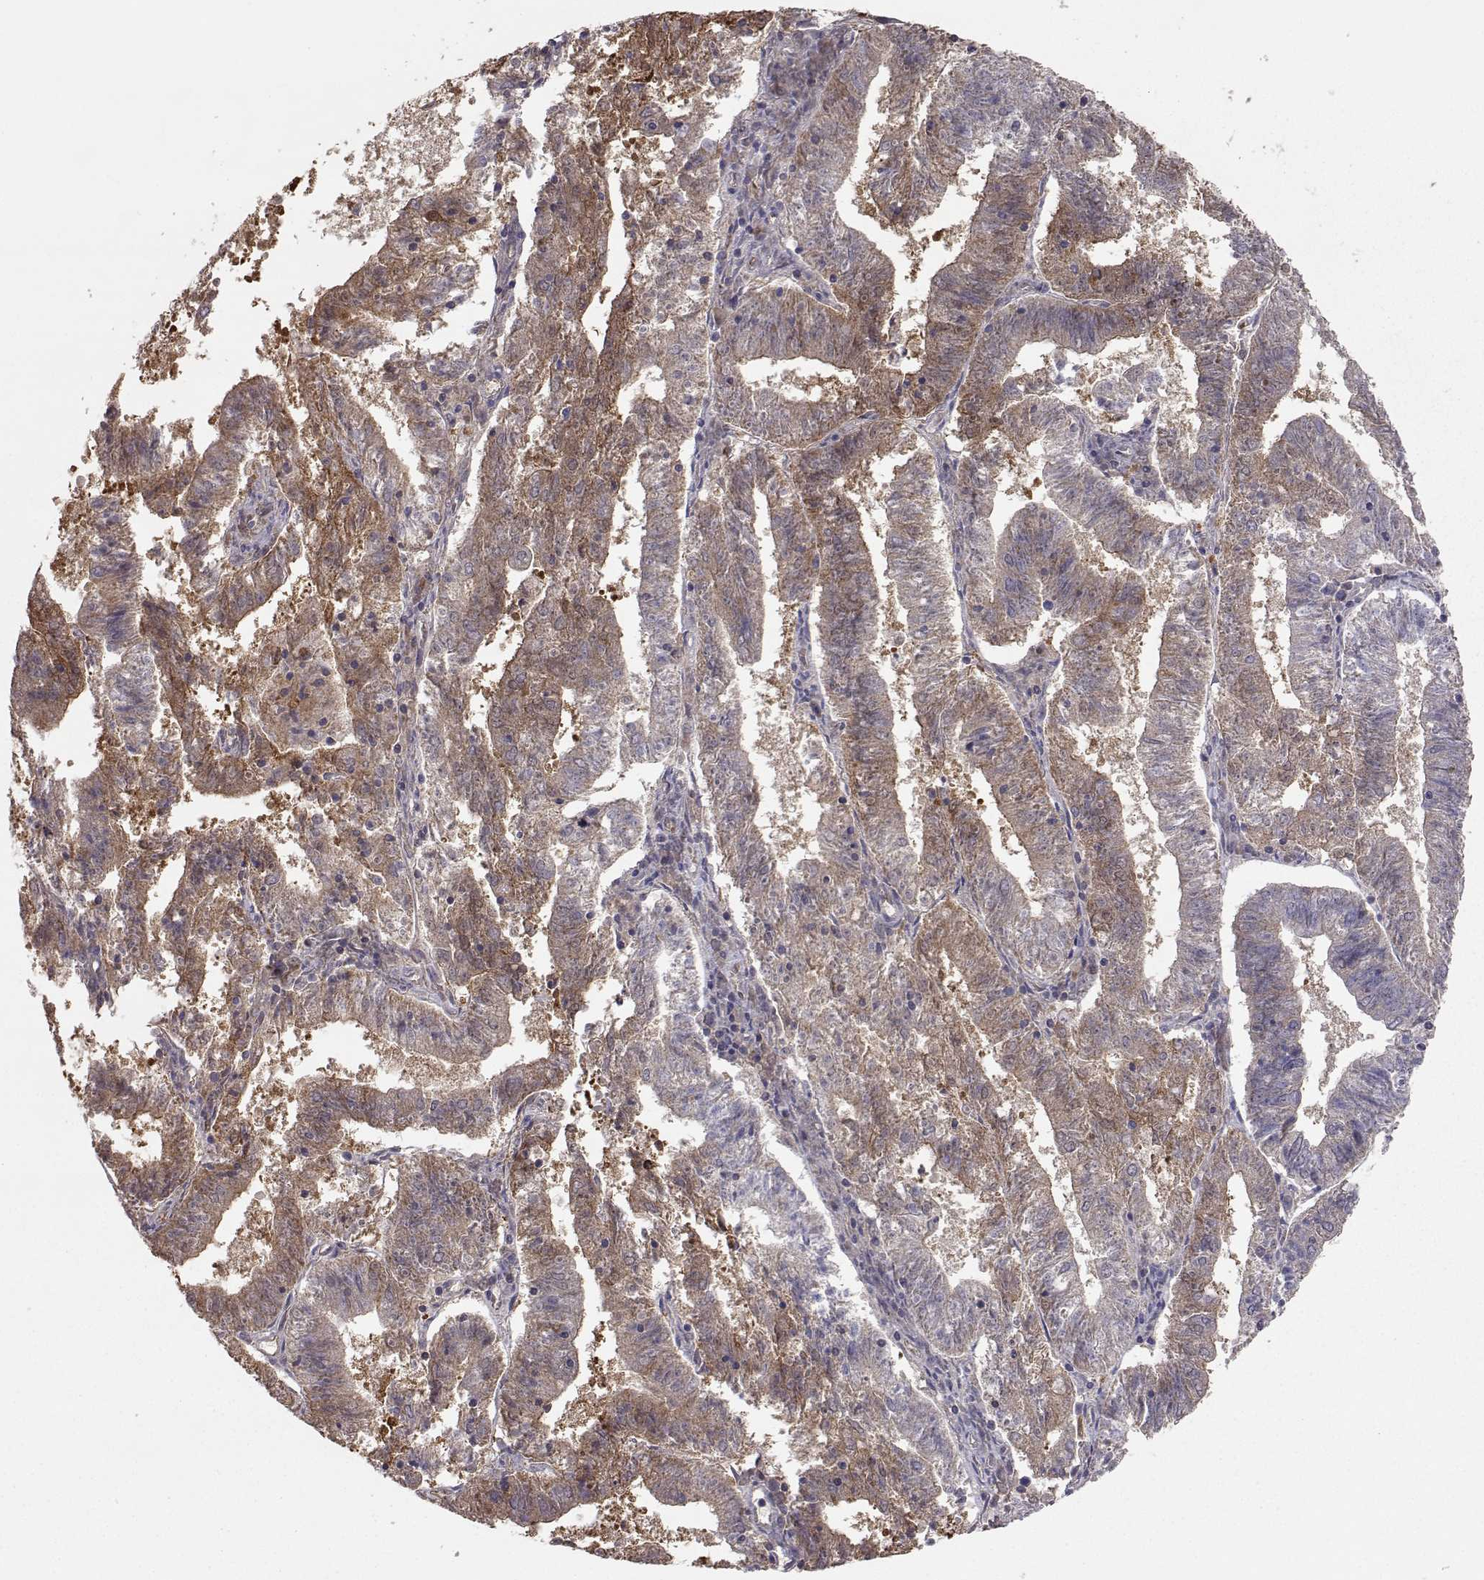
{"staining": {"intensity": "moderate", "quantity": "25%-75%", "location": "cytoplasmic/membranous"}, "tissue": "endometrial cancer", "cell_type": "Tumor cells", "image_type": "cancer", "snomed": [{"axis": "morphology", "description": "Adenocarcinoma, NOS"}, {"axis": "topography", "description": "Endometrium"}], "caption": "Brown immunohistochemical staining in human adenocarcinoma (endometrial) exhibits moderate cytoplasmic/membranous staining in approximately 25%-75% of tumor cells. Using DAB (brown) and hematoxylin (blue) stains, captured at high magnification using brightfield microscopy.", "gene": "NCAM2", "patient": {"sex": "female", "age": 82}}